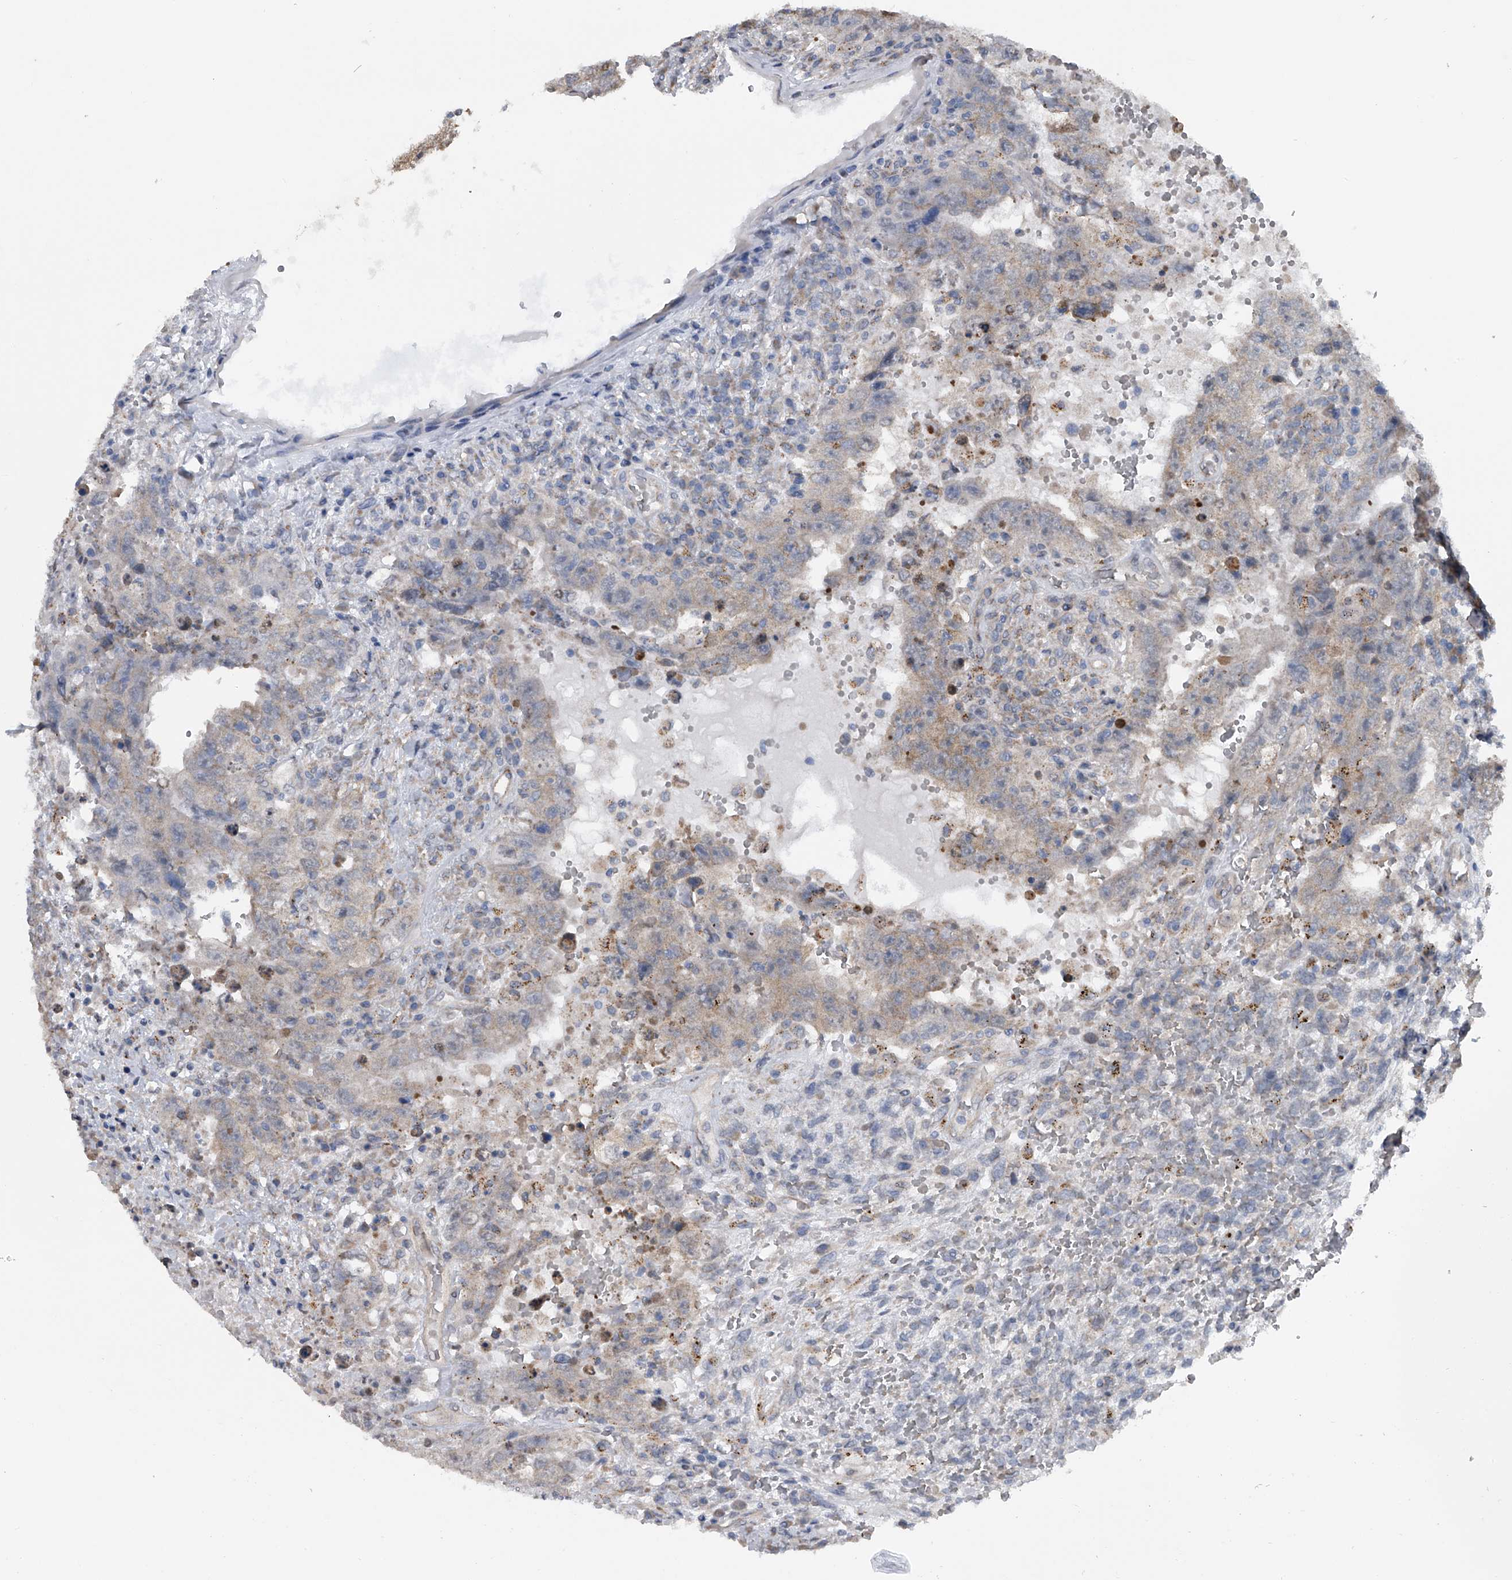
{"staining": {"intensity": "weak", "quantity": "<25%", "location": "cytoplasmic/membranous"}, "tissue": "testis cancer", "cell_type": "Tumor cells", "image_type": "cancer", "snomed": [{"axis": "morphology", "description": "Carcinoma, Embryonal, NOS"}, {"axis": "topography", "description": "Testis"}], "caption": "The micrograph shows no staining of tumor cells in embryonal carcinoma (testis).", "gene": "GEMIN8", "patient": {"sex": "male", "age": 26}}